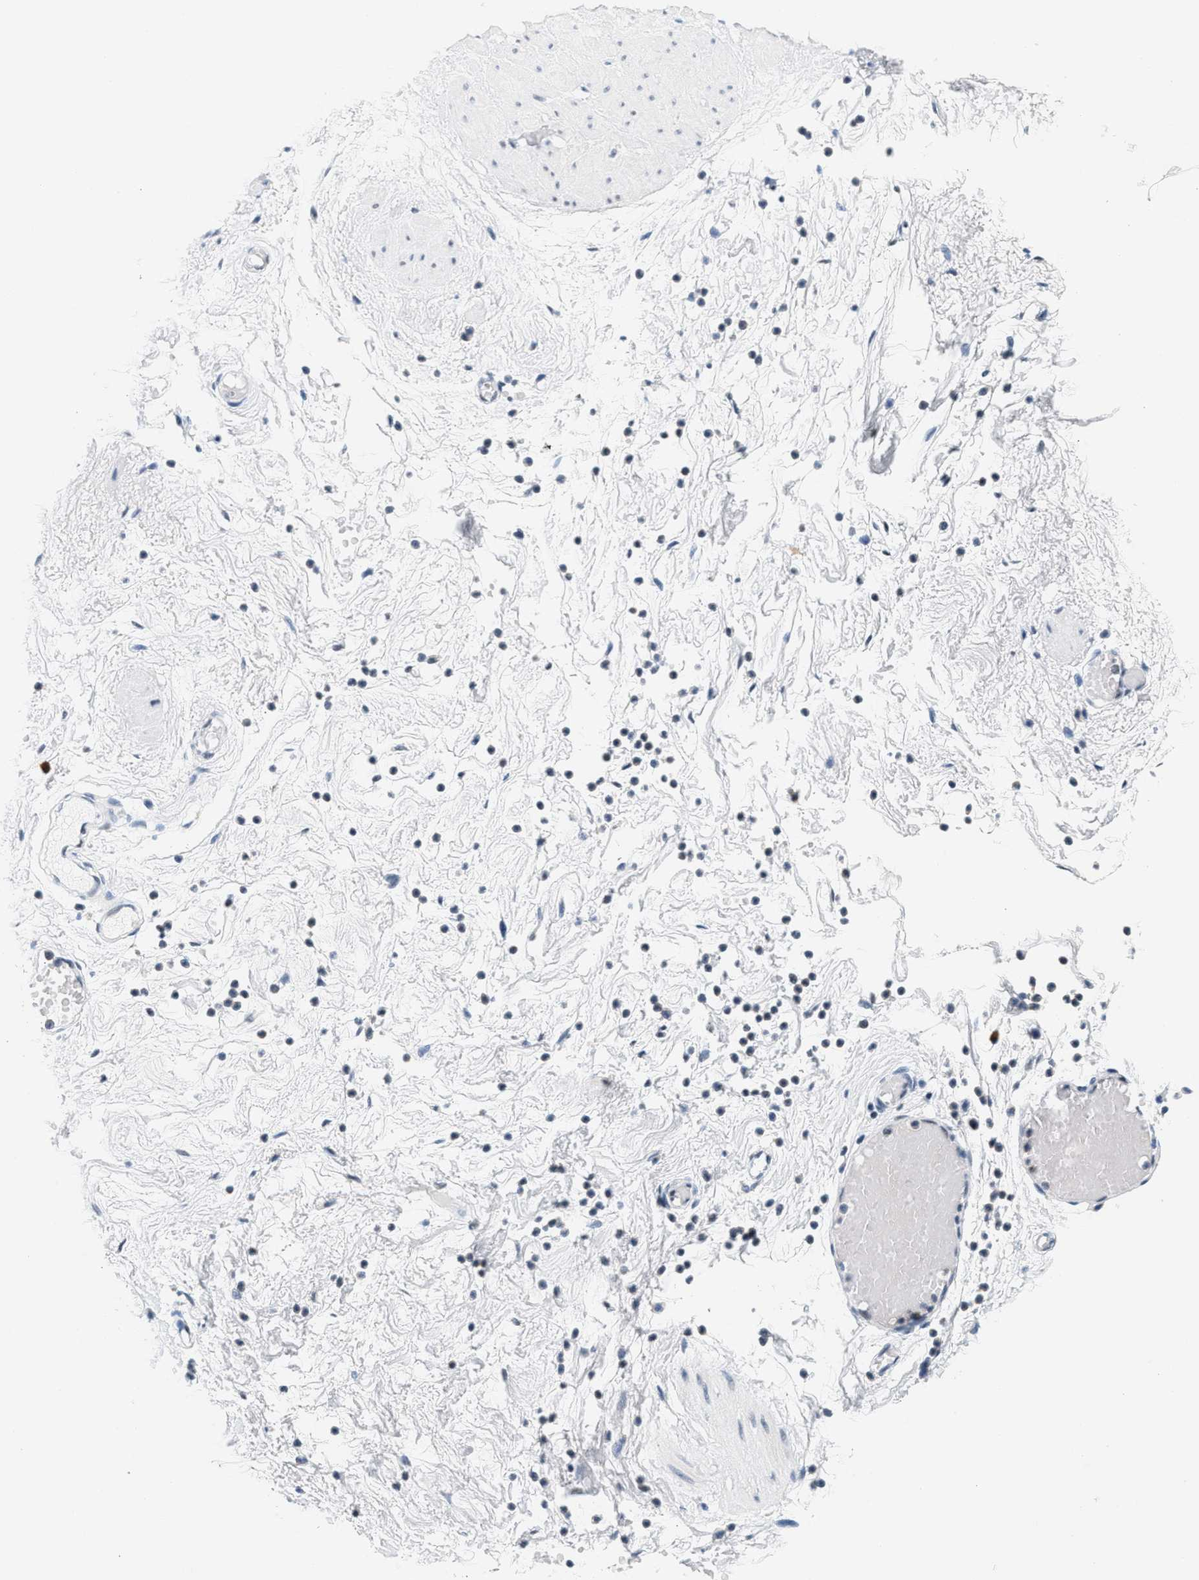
{"staining": {"intensity": "negative", "quantity": "none", "location": "none"}, "tissue": "adipose tissue", "cell_type": "Adipocytes", "image_type": "normal", "snomed": [{"axis": "morphology", "description": "Normal tissue, NOS"}, {"axis": "topography", "description": "Soft tissue"}, {"axis": "topography", "description": "Vascular tissue"}], "caption": "This histopathology image is of benign adipose tissue stained with IHC to label a protein in brown with the nuclei are counter-stained blue. There is no expression in adipocytes.", "gene": "ATF2", "patient": {"sex": "female", "age": 35}}